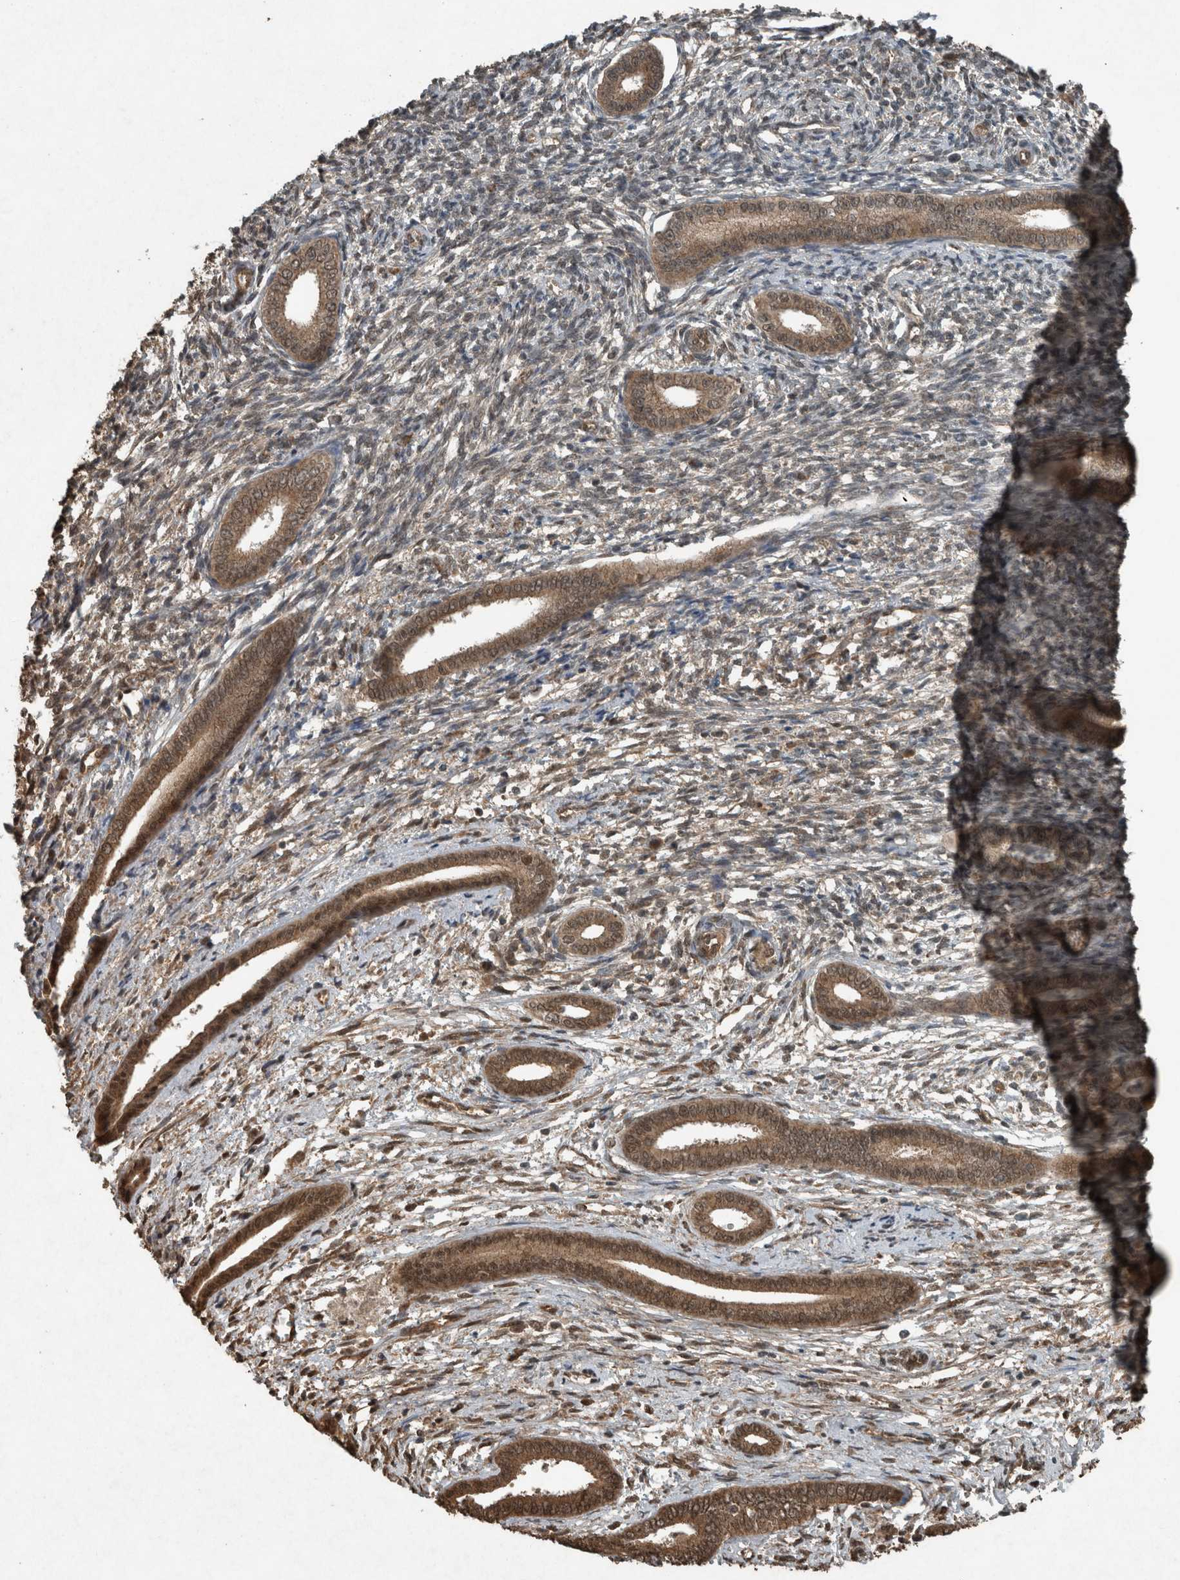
{"staining": {"intensity": "weak", "quantity": "25%-75%", "location": "cytoplasmic/membranous,nuclear"}, "tissue": "endometrium", "cell_type": "Cells in endometrial stroma", "image_type": "normal", "snomed": [{"axis": "morphology", "description": "Normal tissue, NOS"}, {"axis": "topography", "description": "Endometrium"}], "caption": "About 25%-75% of cells in endometrial stroma in unremarkable human endometrium exhibit weak cytoplasmic/membranous,nuclear protein staining as visualized by brown immunohistochemical staining.", "gene": "ARHGEF12", "patient": {"sex": "female", "age": 56}}